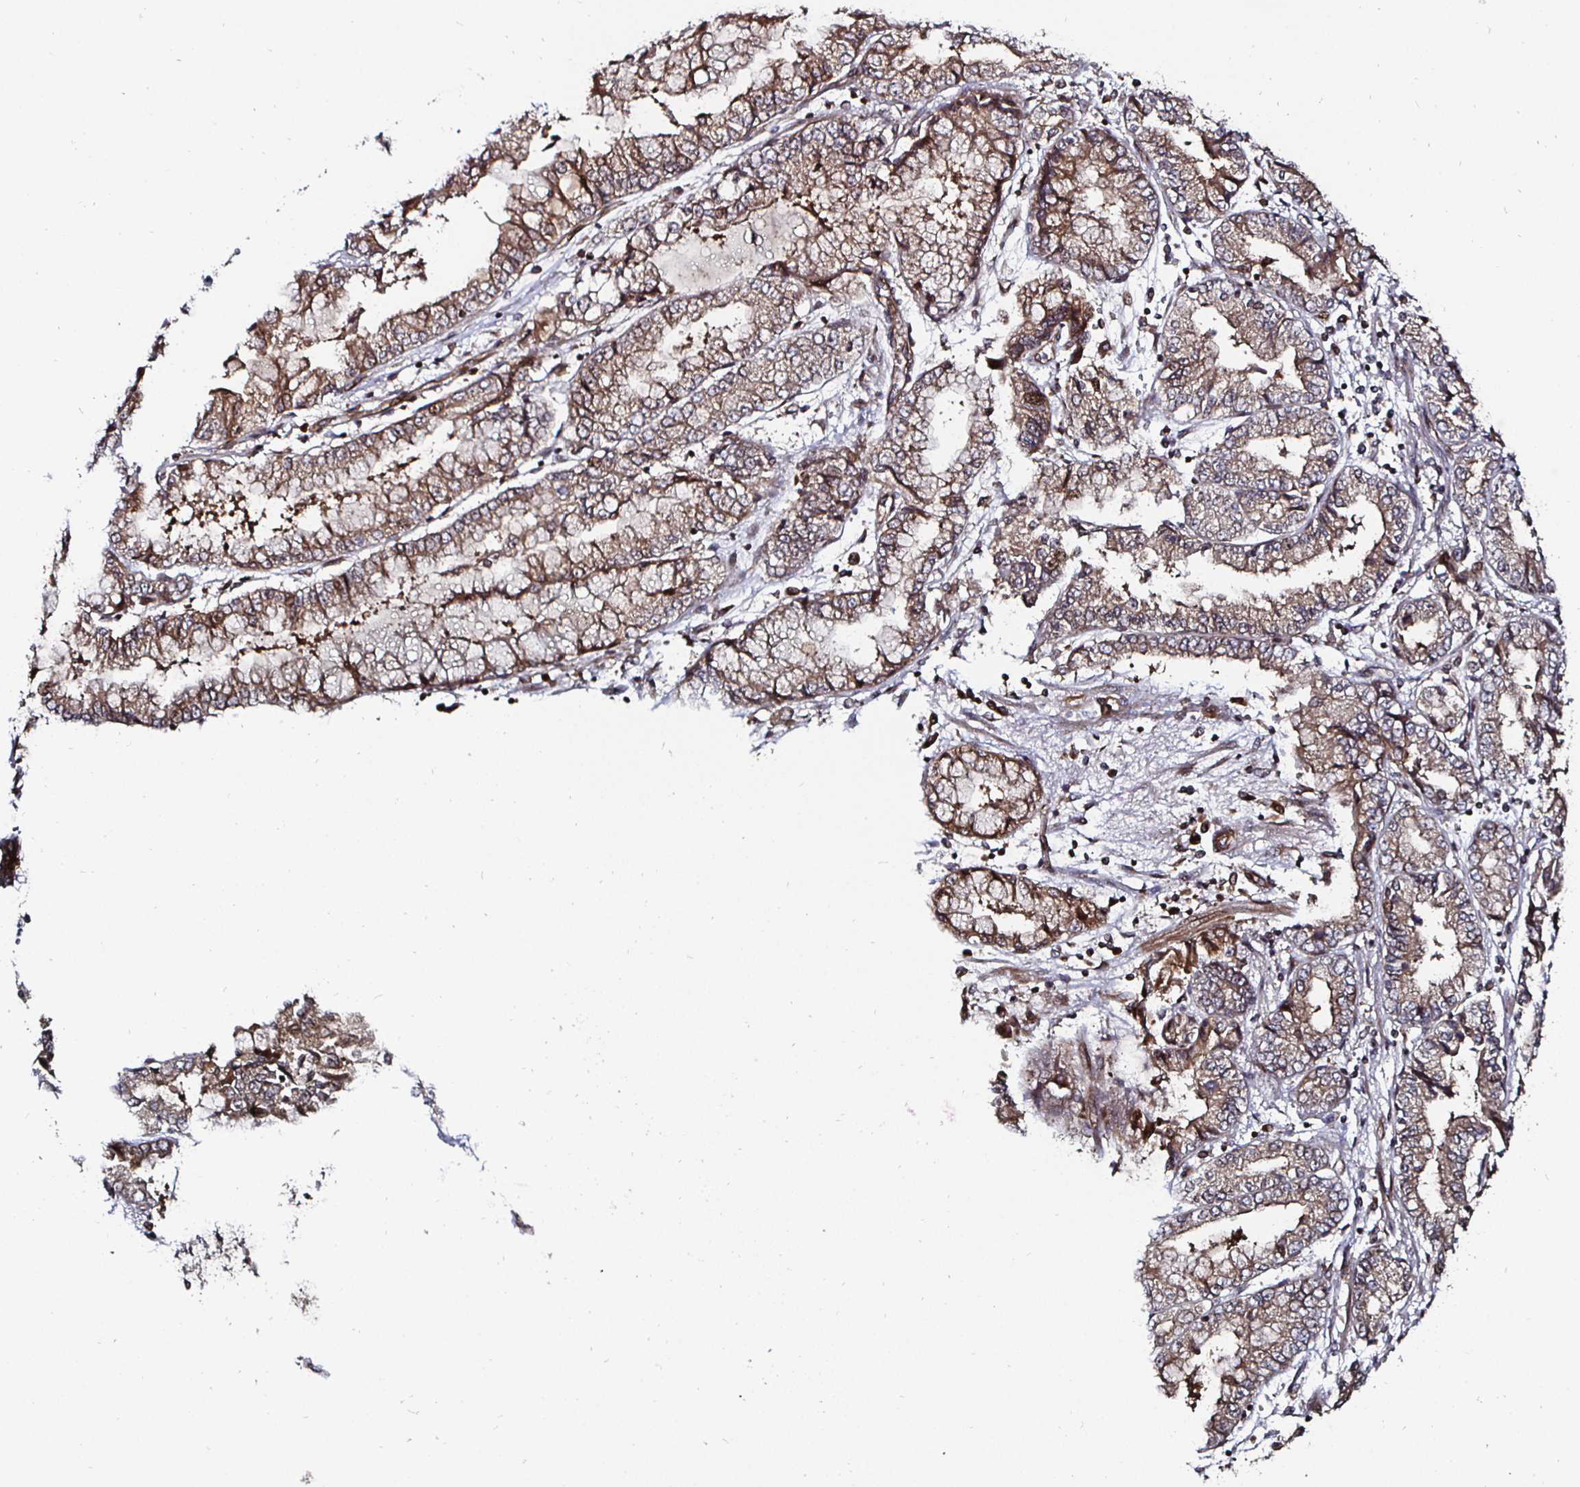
{"staining": {"intensity": "moderate", "quantity": ">75%", "location": "cytoplasmic/membranous"}, "tissue": "stomach cancer", "cell_type": "Tumor cells", "image_type": "cancer", "snomed": [{"axis": "morphology", "description": "Adenocarcinoma, NOS"}, {"axis": "topography", "description": "Stomach, upper"}], "caption": "Moderate cytoplasmic/membranous positivity is appreciated in about >75% of tumor cells in stomach cancer (adenocarcinoma).", "gene": "TBKBP1", "patient": {"sex": "female", "age": 74}}